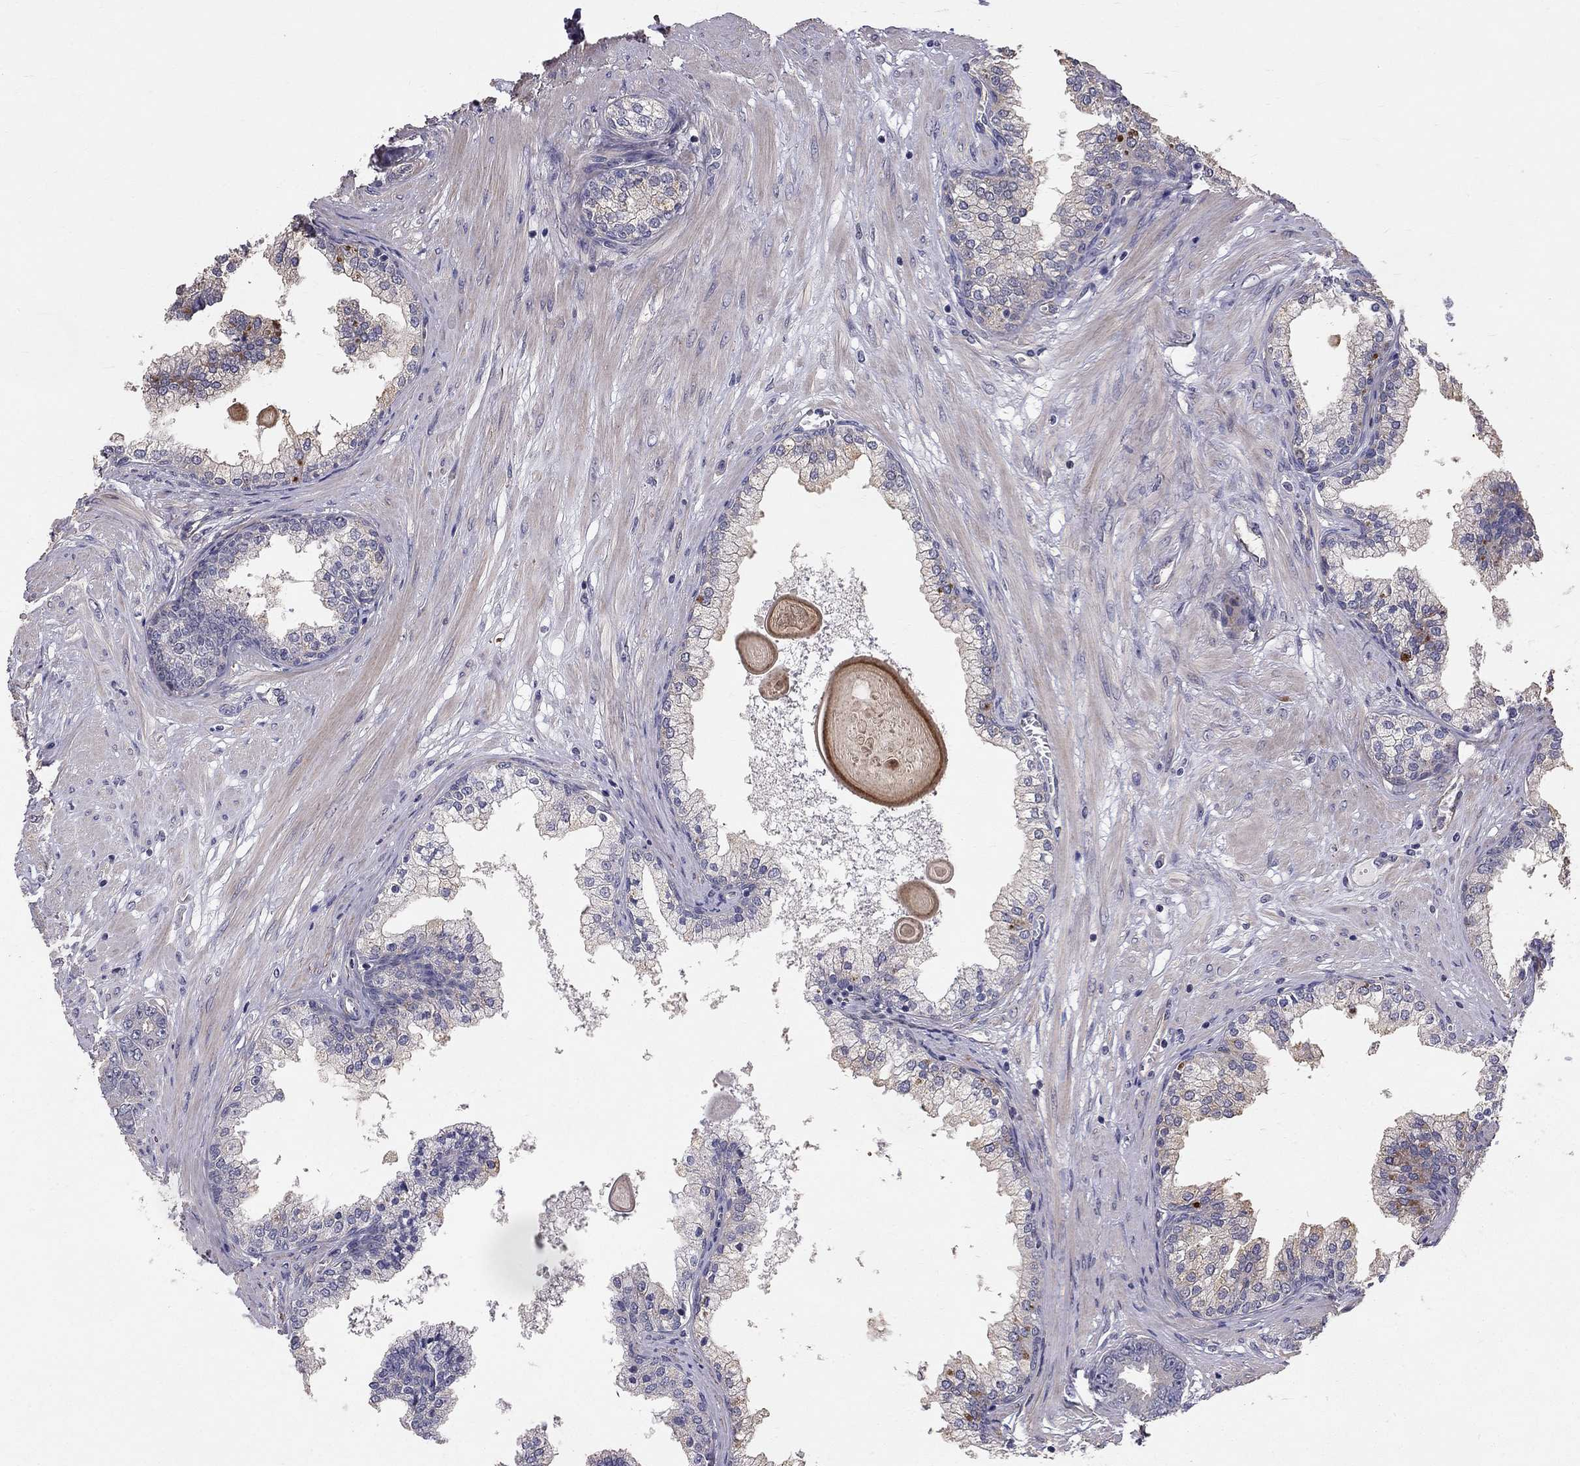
{"staining": {"intensity": "negative", "quantity": "none", "location": "none"}, "tissue": "prostate cancer", "cell_type": "Tumor cells", "image_type": "cancer", "snomed": [{"axis": "morphology", "description": "Adenocarcinoma, NOS"}, {"axis": "topography", "description": "Prostate"}], "caption": "Tumor cells are negative for protein expression in human prostate cancer (adenocarcinoma). Brightfield microscopy of immunohistochemistry (IHC) stained with DAB (3,3'-diaminobenzidine) (brown) and hematoxylin (blue), captured at high magnification.", "gene": "GJB4", "patient": {"sex": "male", "age": 67}}